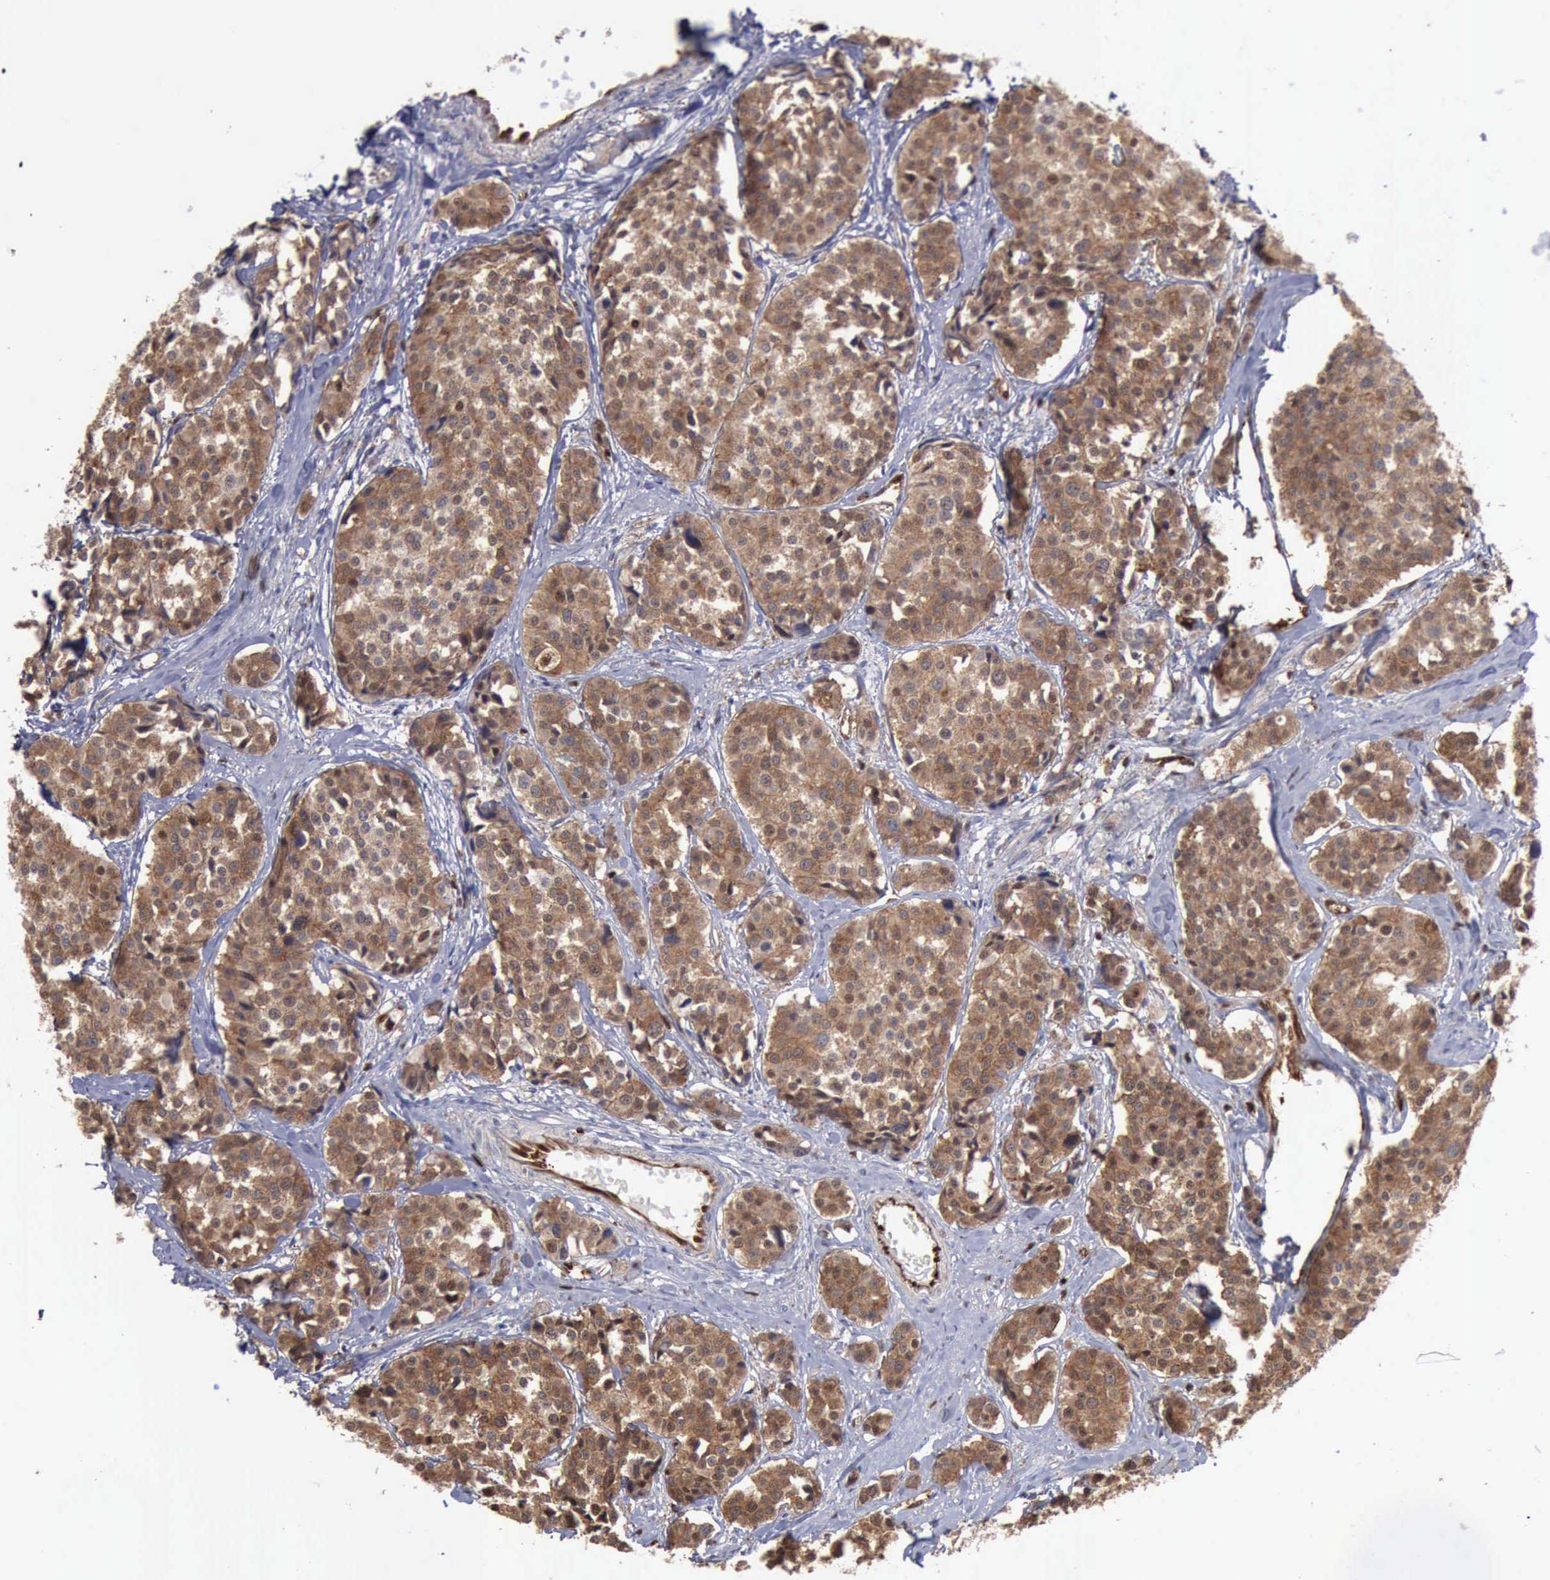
{"staining": {"intensity": "strong", "quantity": ">75%", "location": "cytoplasmic/membranous,nuclear"}, "tissue": "carcinoid", "cell_type": "Tumor cells", "image_type": "cancer", "snomed": [{"axis": "morphology", "description": "Carcinoid, malignant, NOS"}, {"axis": "topography", "description": "Small intestine"}], "caption": "Immunohistochemistry (IHC) photomicrograph of carcinoid (malignant) stained for a protein (brown), which demonstrates high levels of strong cytoplasmic/membranous and nuclear positivity in approximately >75% of tumor cells.", "gene": "PDCD4", "patient": {"sex": "male", "age": 60}}